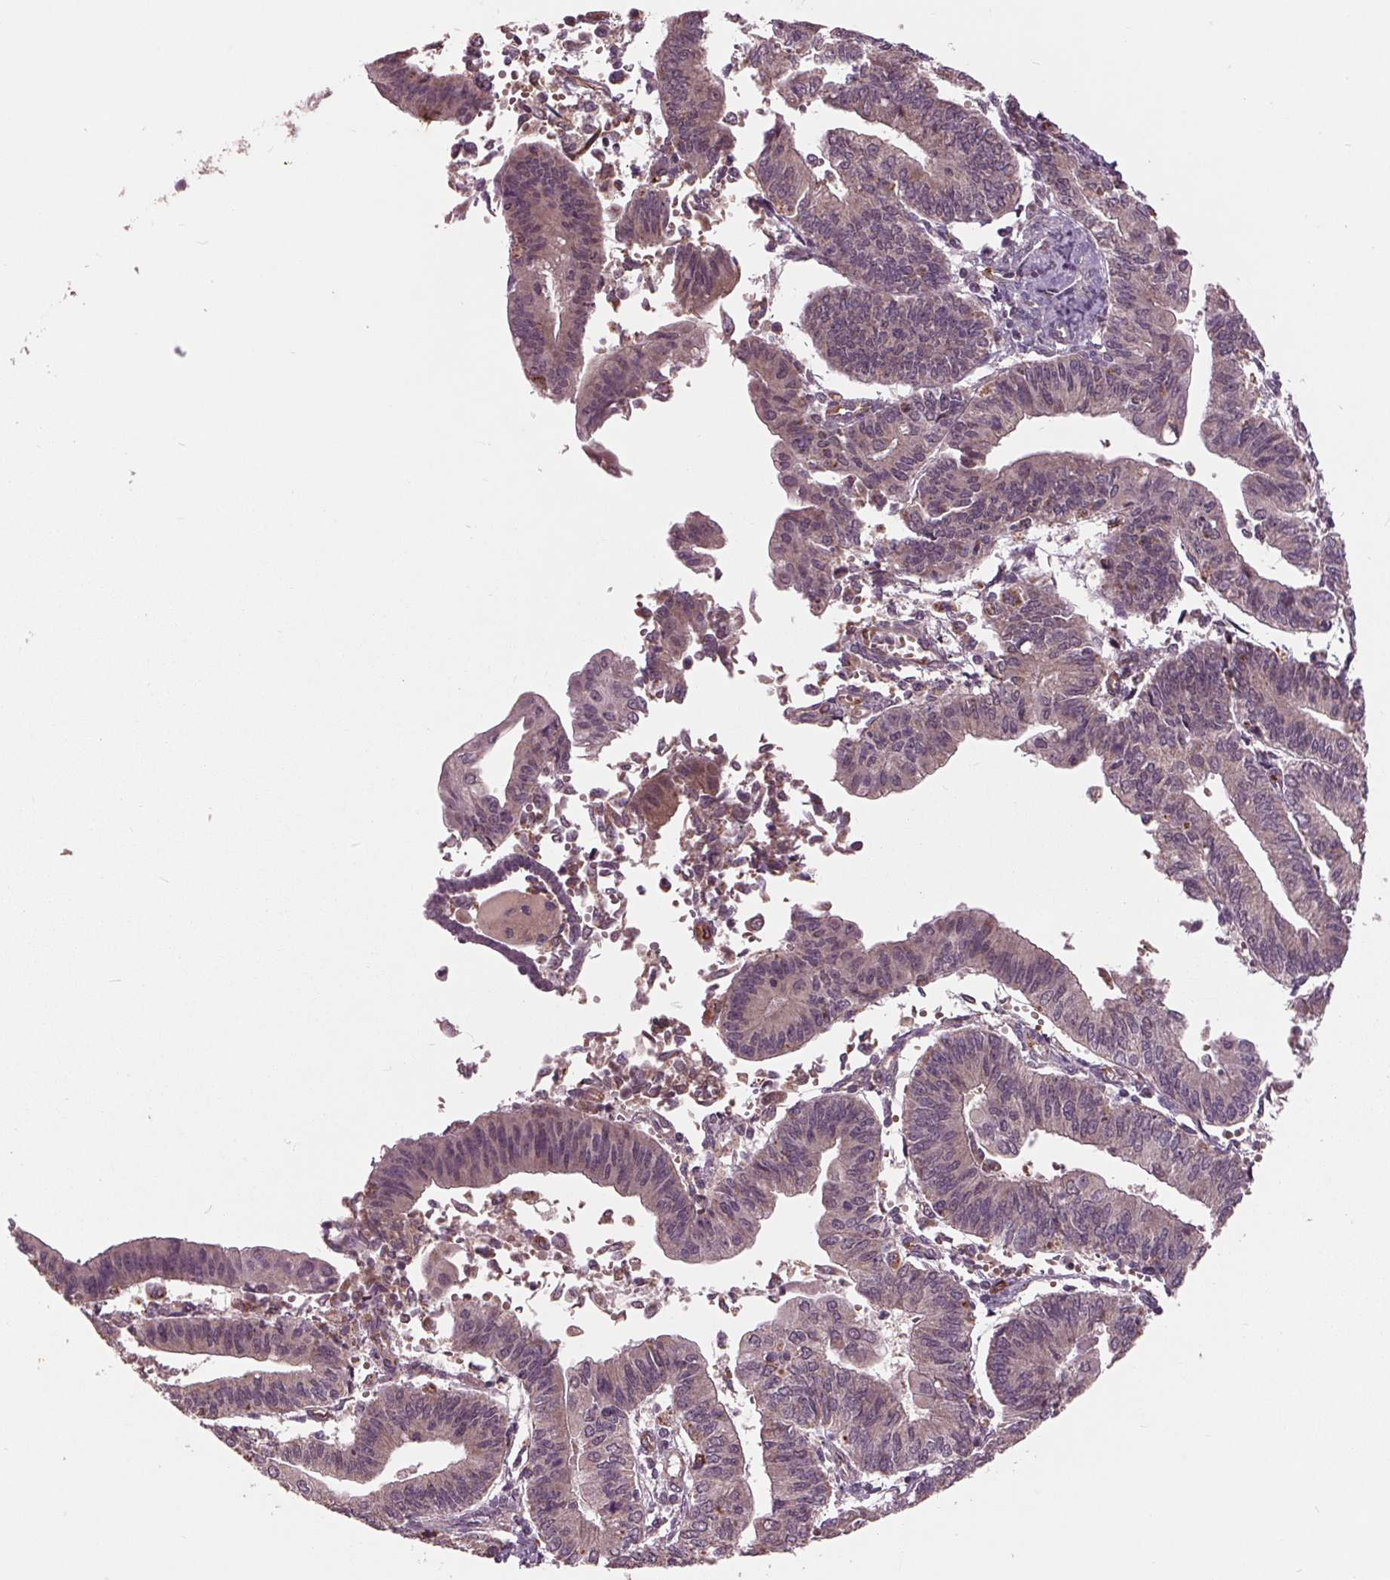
{"staining": {"intensity": "weak", "quantity": "25%-75%", "location": "cytoplasmic/membranous"}, "tissue": "endometrial cancer", "cell_type": "Tumor cells", "image_type": "cancer", "snomed": [{"axis": "morphology", "description": "Adenocarcinoma, NOS"}, {"axis": "topography", "description": "Endometrium"}], "caption": "Endometrial cancer tissue displays weak cytoplasmic/membranous positivity in about 25%-75% of tumor cells, visualized by immunohistochemistry.", "gene": "MAPK8", "patient": {"sex": "female", "age": 65}}